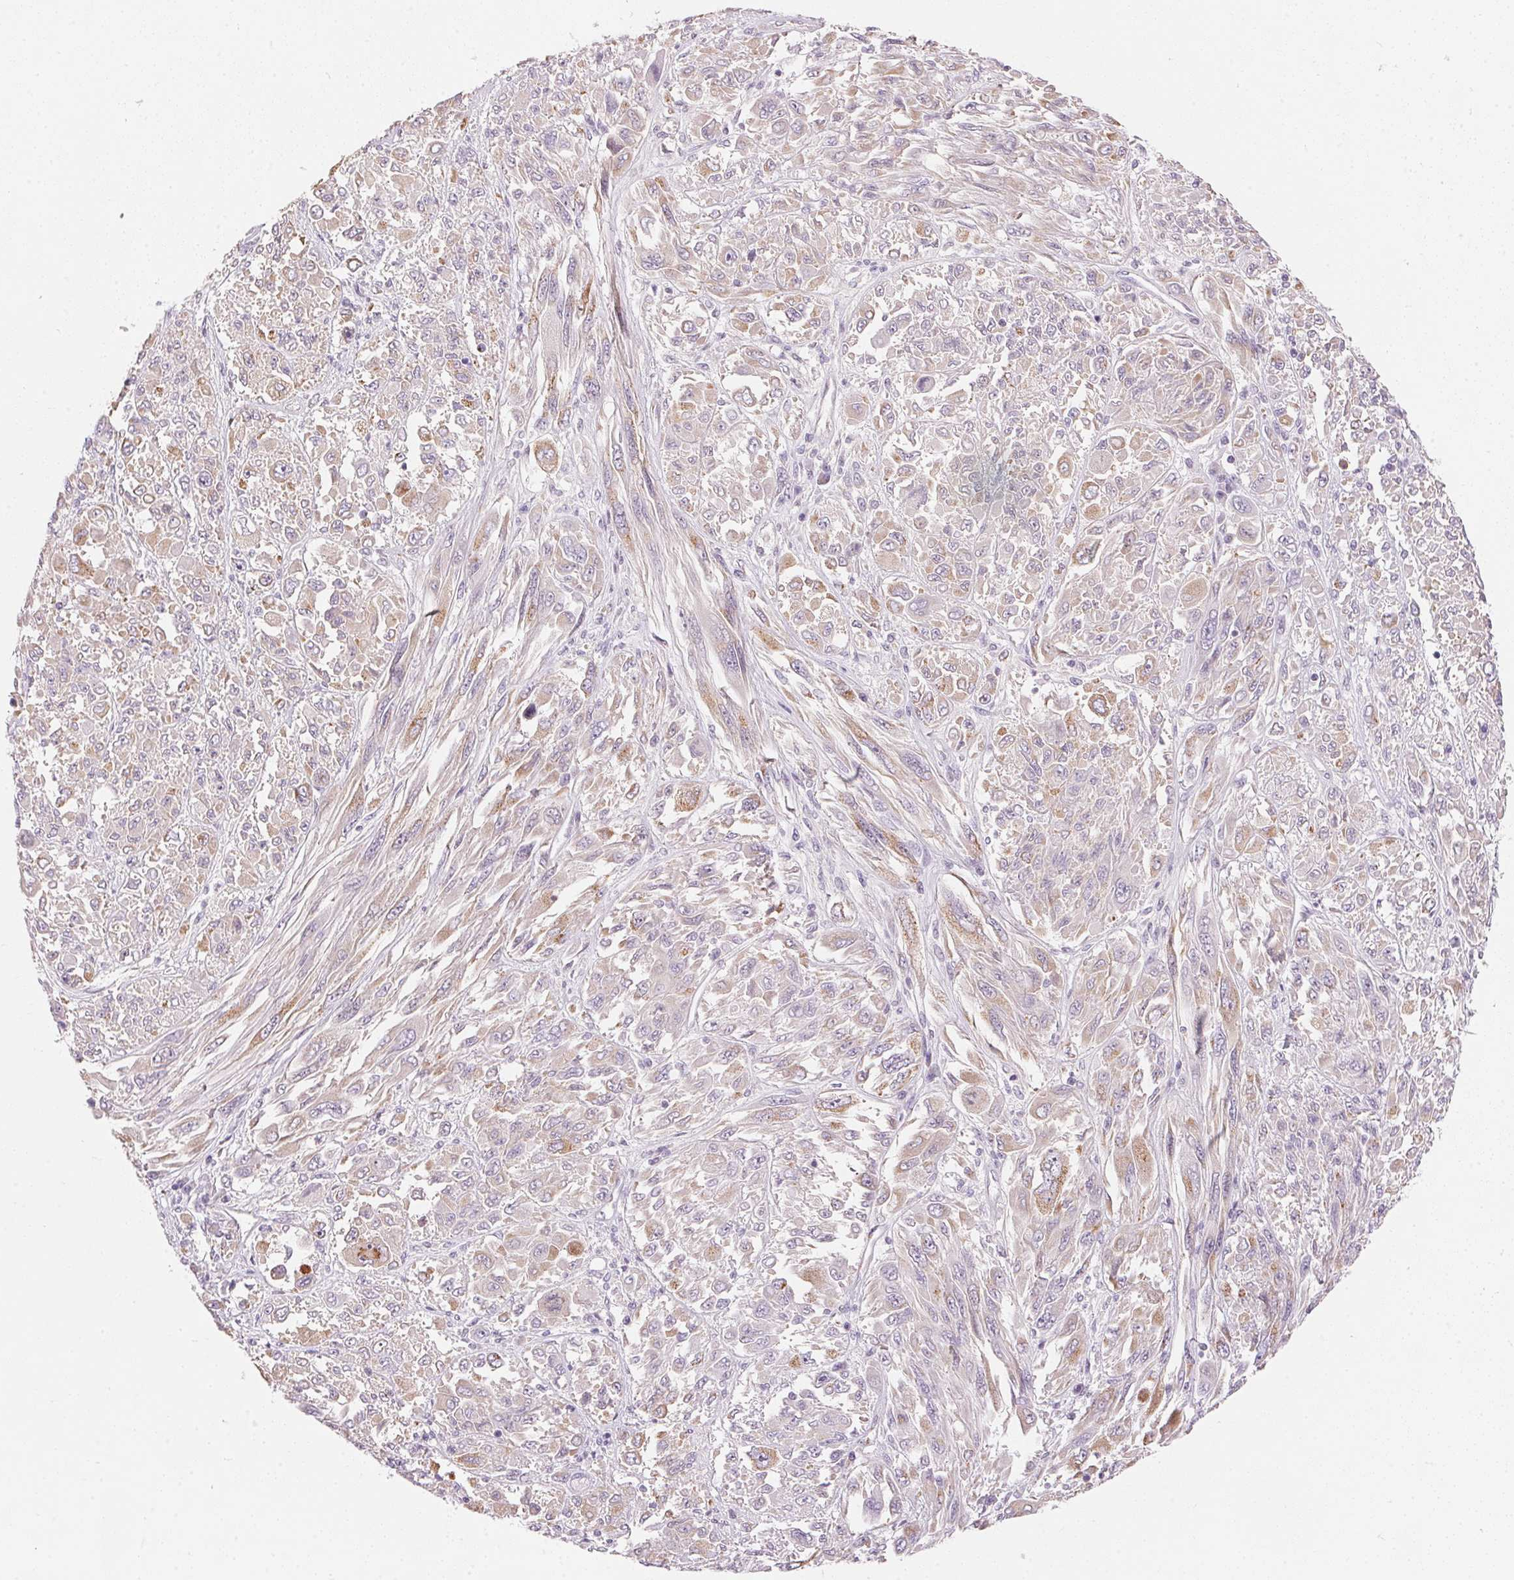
{"staining": {"intensity": "weak", "quantity": "25%-75%", "location": "cytoplasmic/membranous"}, "tissue": "melanoma", "cell_type": "Tumor cells", "image_type": "cancer", "snomed": [{"axis": "morphology", "description": "Malignant melanoma, NOS"}, {"axis": "topography", "description": "Skin"}], "caption": "A photomicrograph showing weak cytoplasmic/membranous expression in approximately 25%-75% of tumor cells in melanoma, as visualized by brown immunohistochemical staining.", "gene": "DRAM2", "patient": {"sex": "female", "age": 91}}